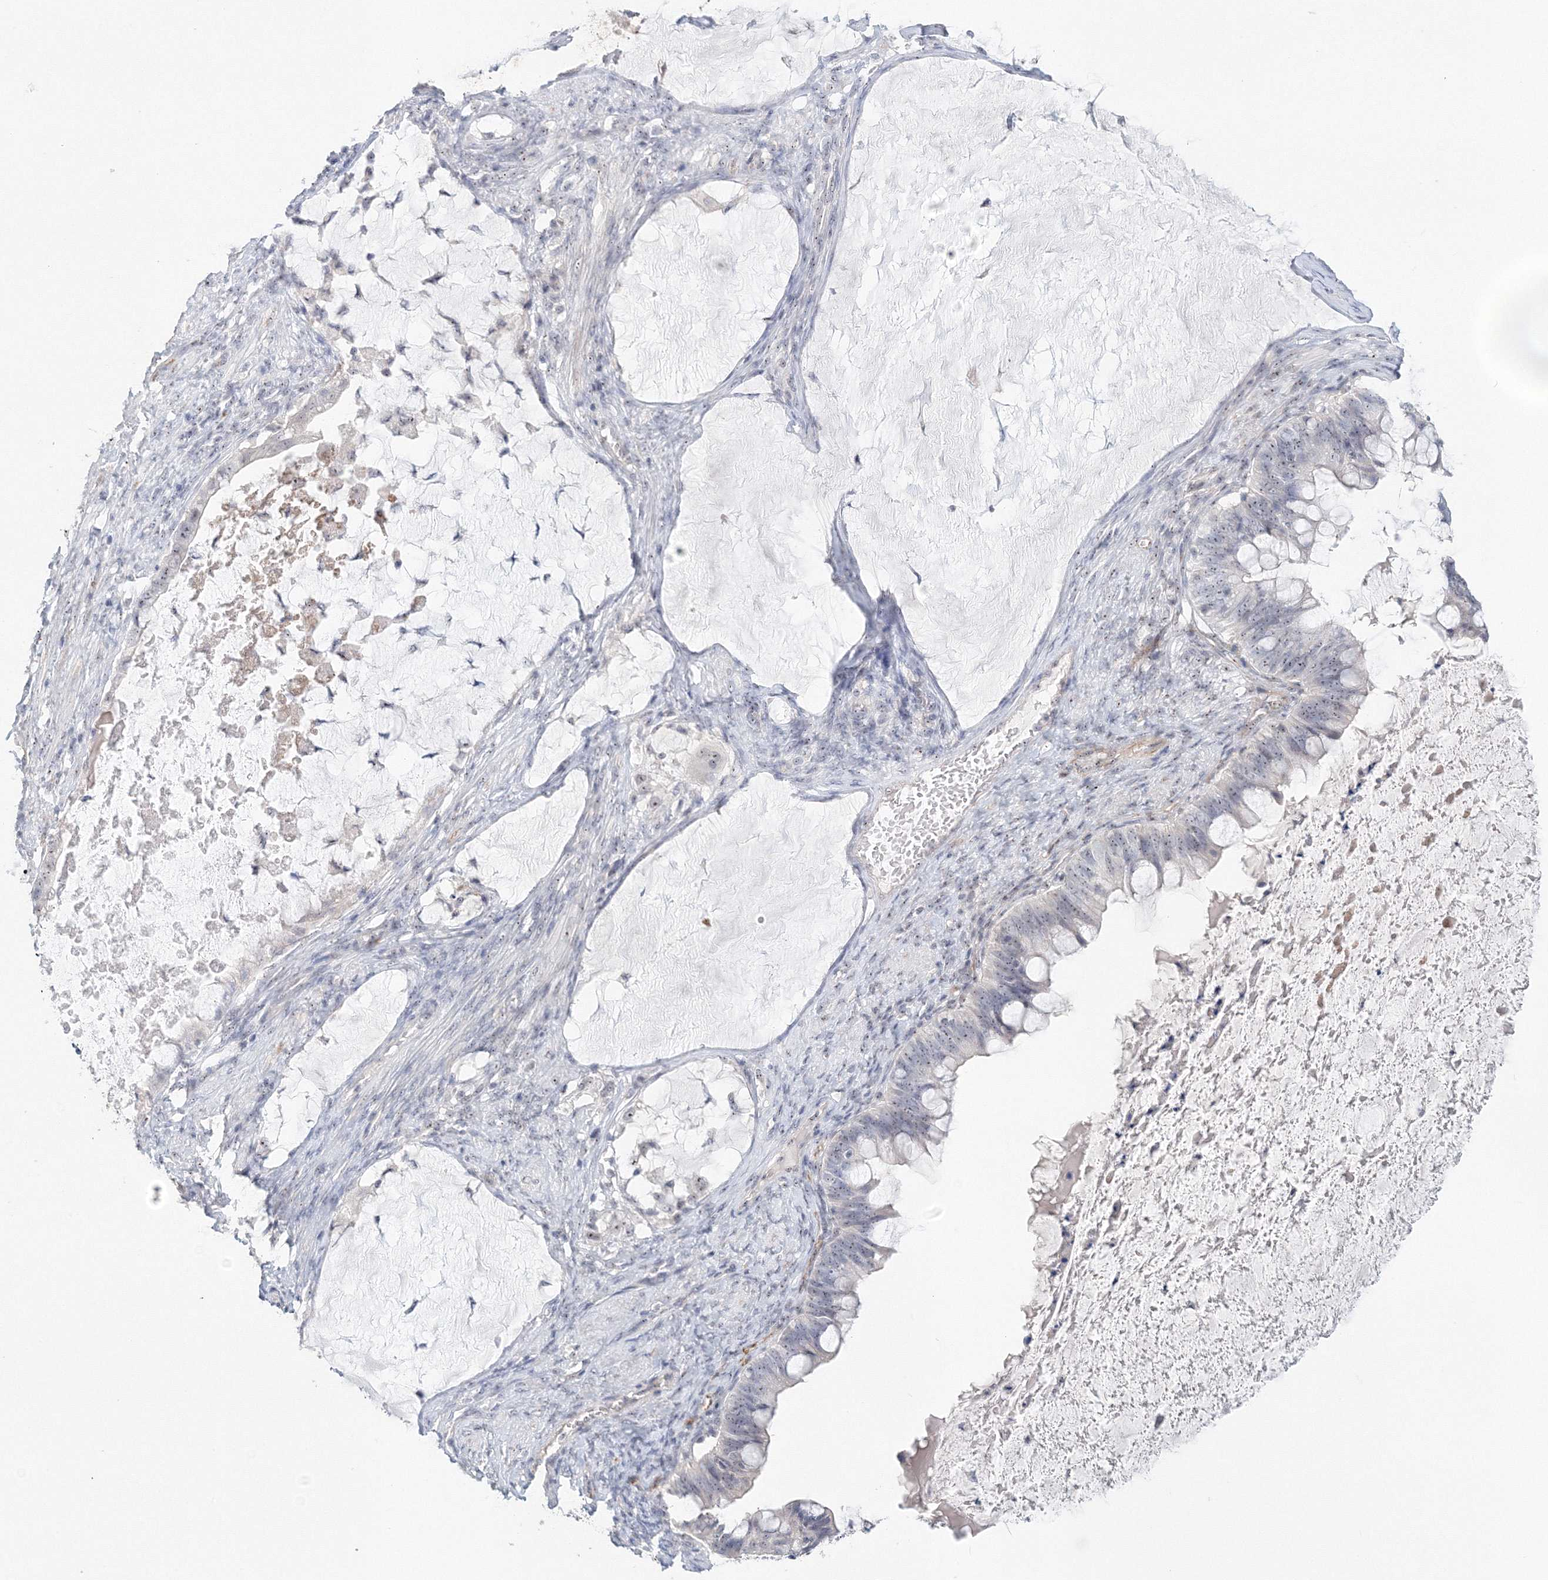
{"staining": {"intensity": "weak", "quantity": "25%-75%", "location": "nuclear"}, "tissue": "ovarian cancer", "cell_type": "Tumor cells", "image_type": "cancer", "snomed": [{"axis": "morphology", "description": "Cystadenocarcinoma, mucinous, NOS"}, {"axis": "topography", "description": "Ovary"}], "caption": "Protein staining exhibits weak nuclear staining in about 25%-75% of tumor cells in ovarian cancer.", "gene": "SIRT7", "patient": {"sex": "female", "age": 61}}